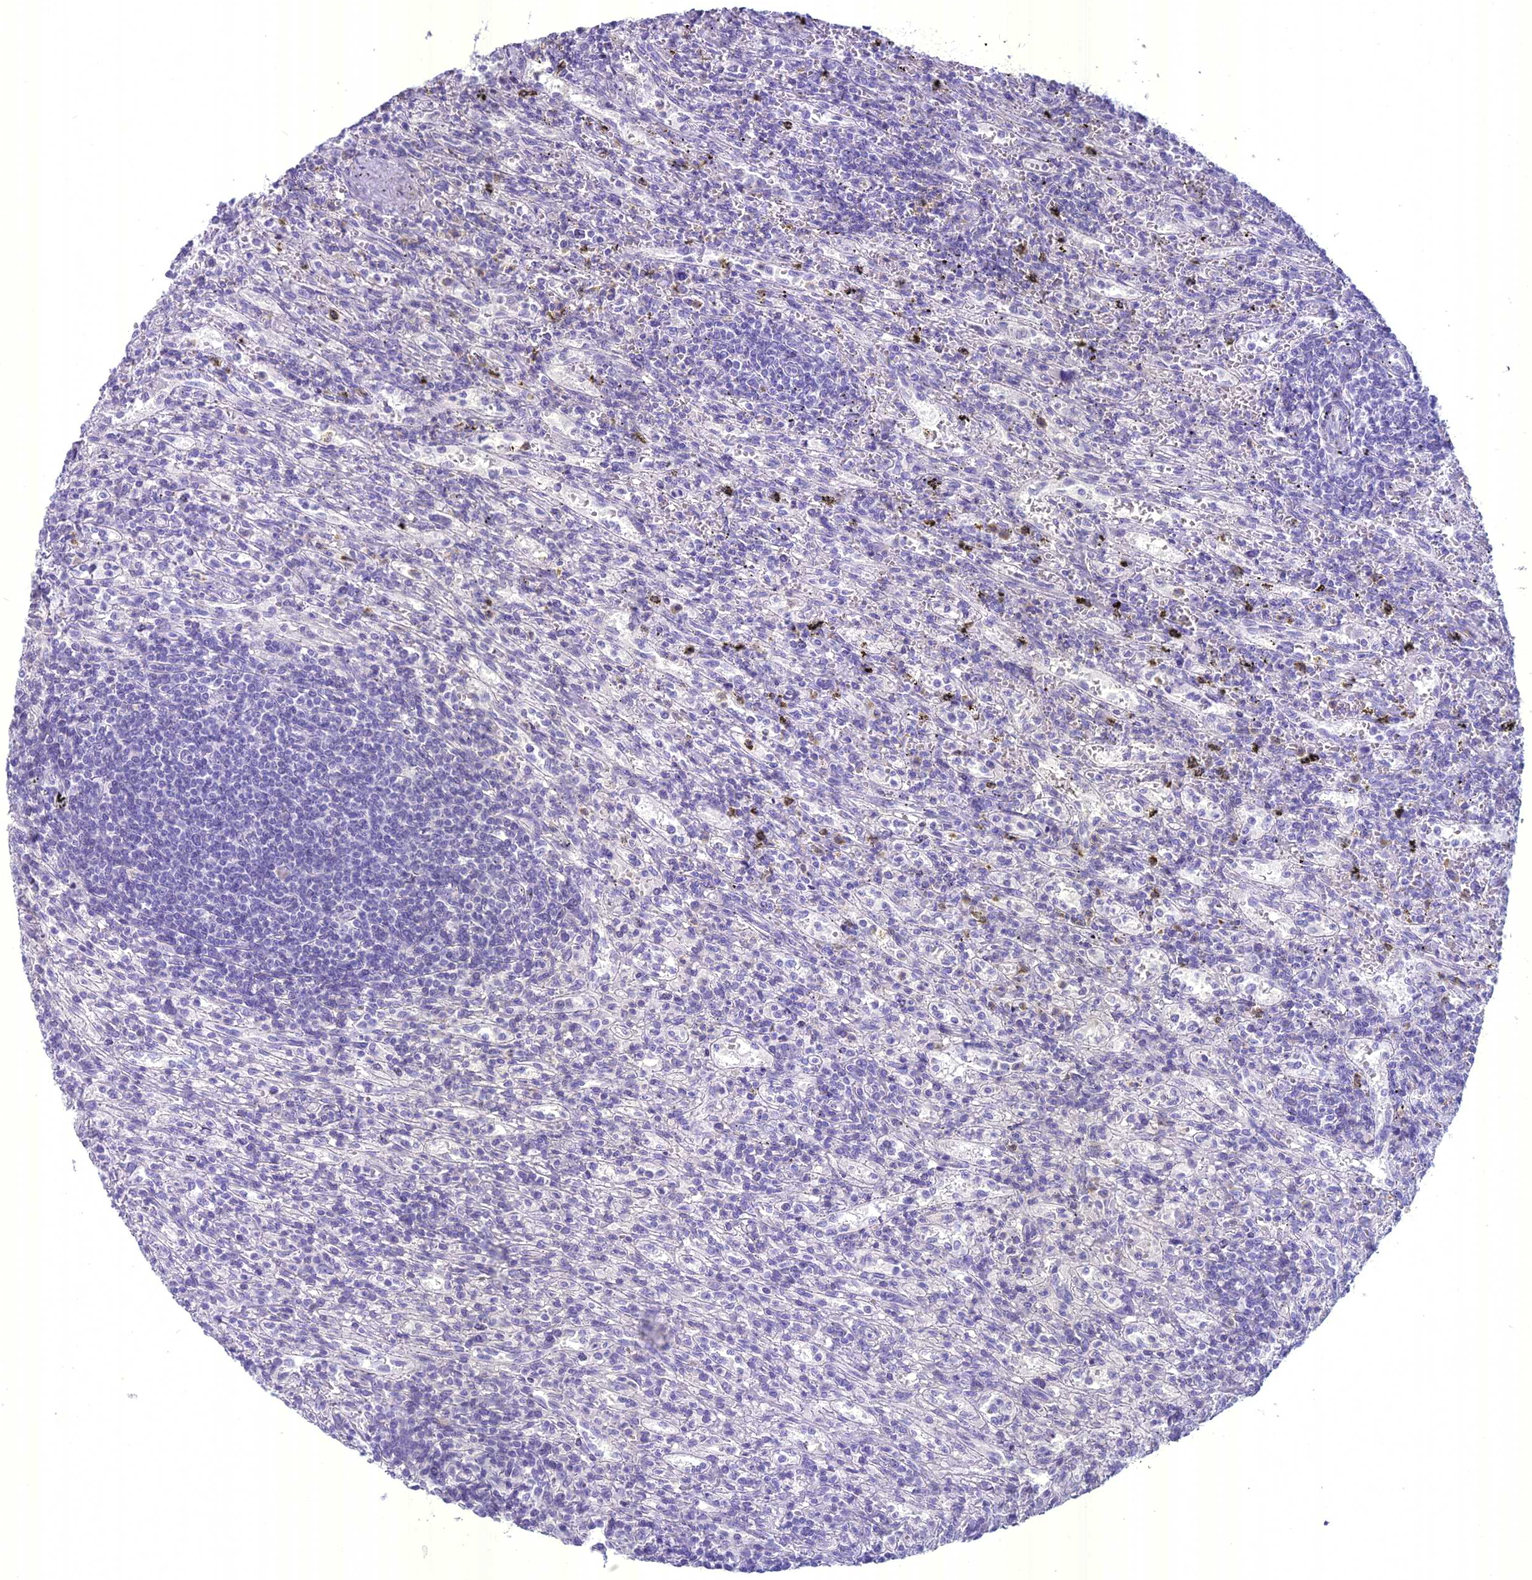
{"staining": {"intensity": "negative", "quantity": "none", "location": "none"}, "tissue": "lymphoma", "cell_type": "Tumor cells", "image_type": "cancer", "snomed": [{"axis": "morphology", "description": "Malignant lymphoma, non-Hodgkin's type, Low grade"}, {"axis": "topography", "description": "Spleen"}], "caption": "The photomicrograph exhibits no staining of tumor cells in malignant lymphoma, non-Hodgkin's type (low-grade). The staining was performed using DAB (3,3'-diaminobenzidine) to visualize the protein expression in brown, while the nuclei were stained in blue with hematoxylin (Magnification: 20x).", "gene": "UNC80", "patient": {"sex": "male", "age": 76}}